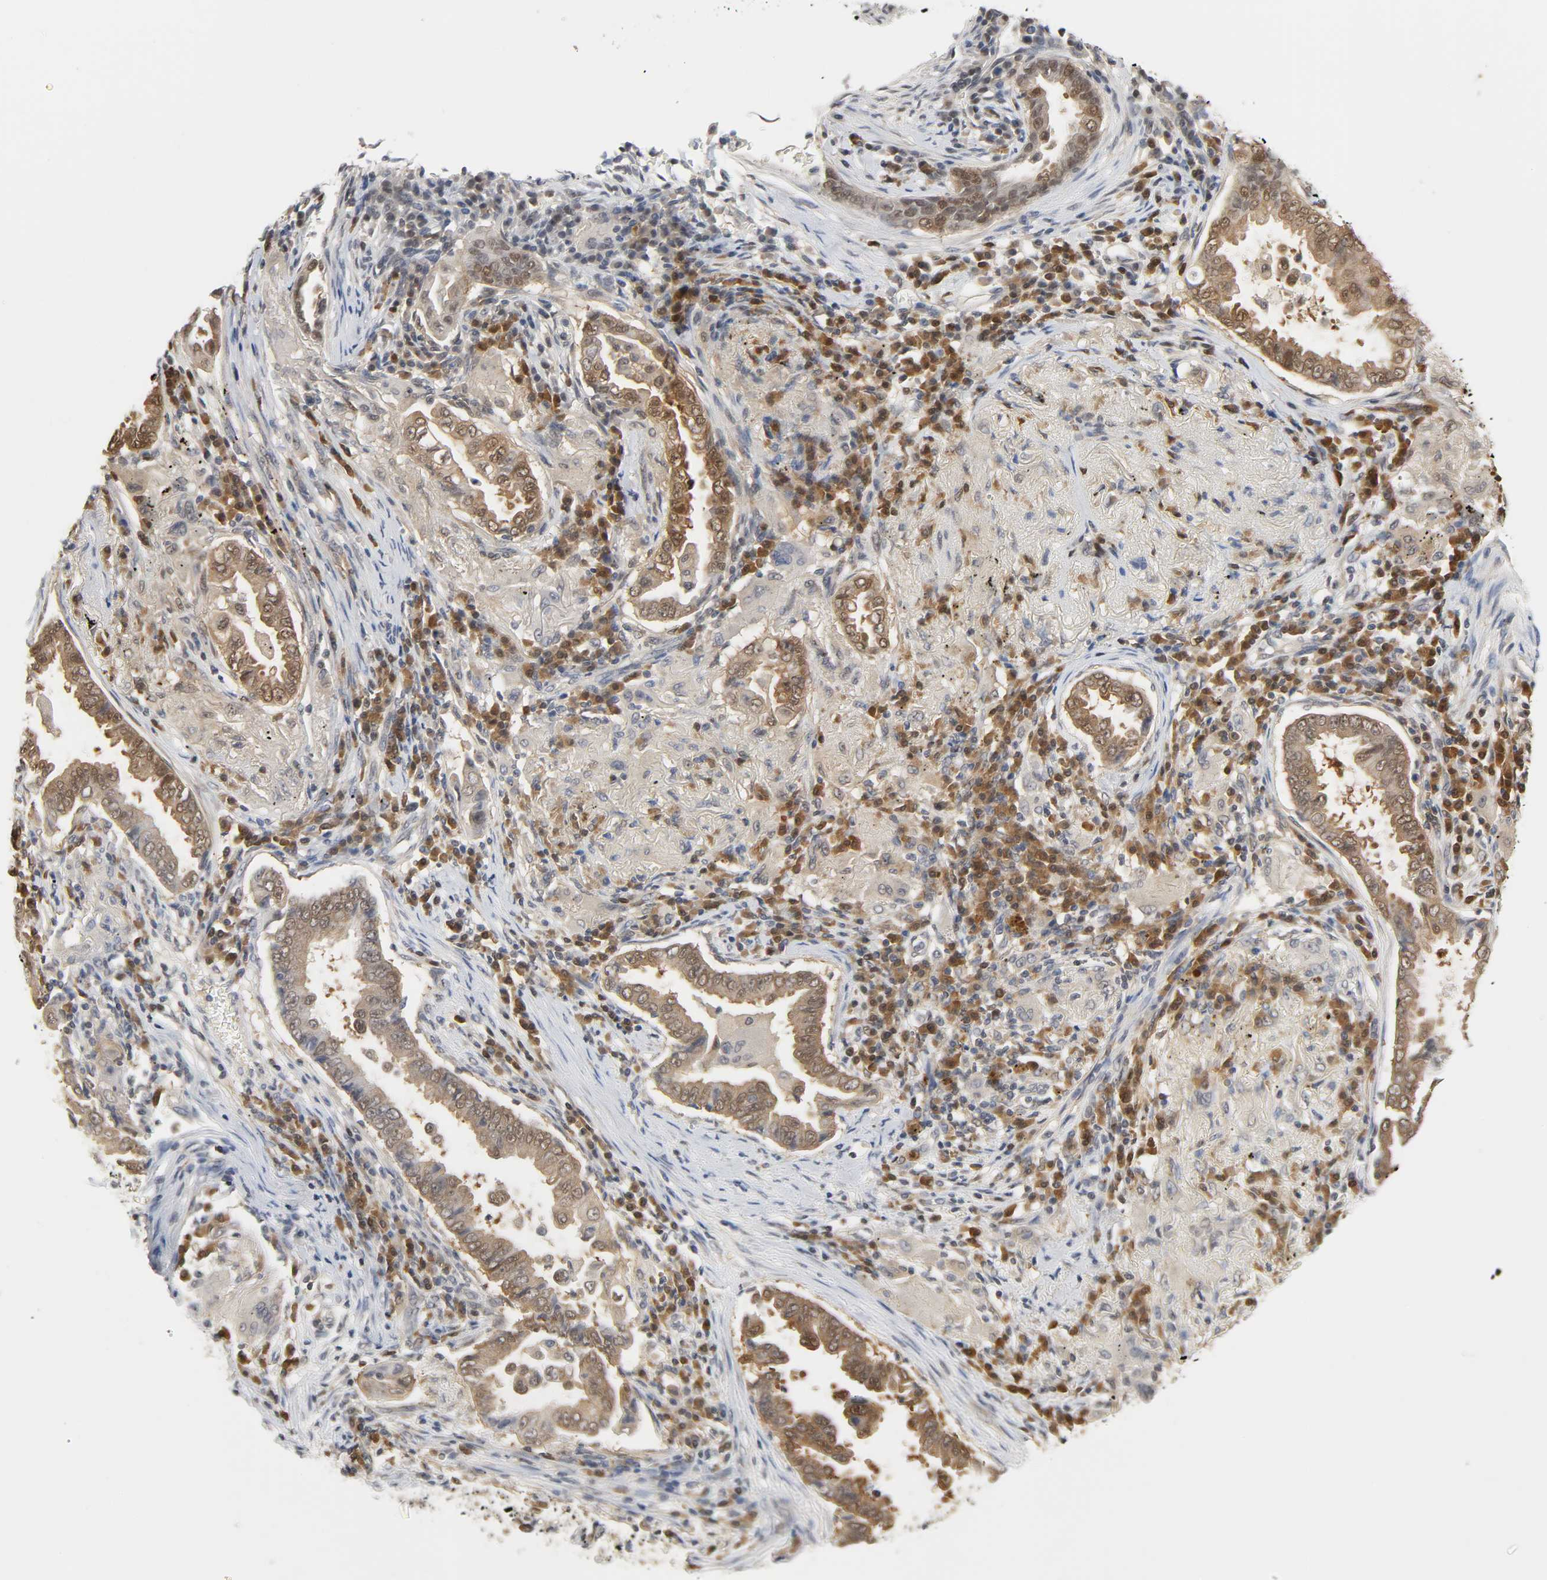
{"staining": {"intensity": "moderate", "quantity": ">75%", "location": "cytoplasmic/membranous"}, "tissue": "lung cancer", "cell_type": "Tumor cells", "image_type": "cancer", "snomed": [{"axis": "morphology", "description": "Normal tissue, NOS"}, {"axis": "morphology", "description": "Inflammation, NOS"}, {"axis": "morphology", "description": "Adenocarcinoma, NOS"}, {"axis": "topography", "description": "Lung"}], "caption": "A photomicrograph of lung adenocarcinoma stained for a protein exhibits moderate cytoplasmic/membranous brown staining in tumor cells.", "gene": "MIF", "patient": {"sex": "female", "age": 64}}